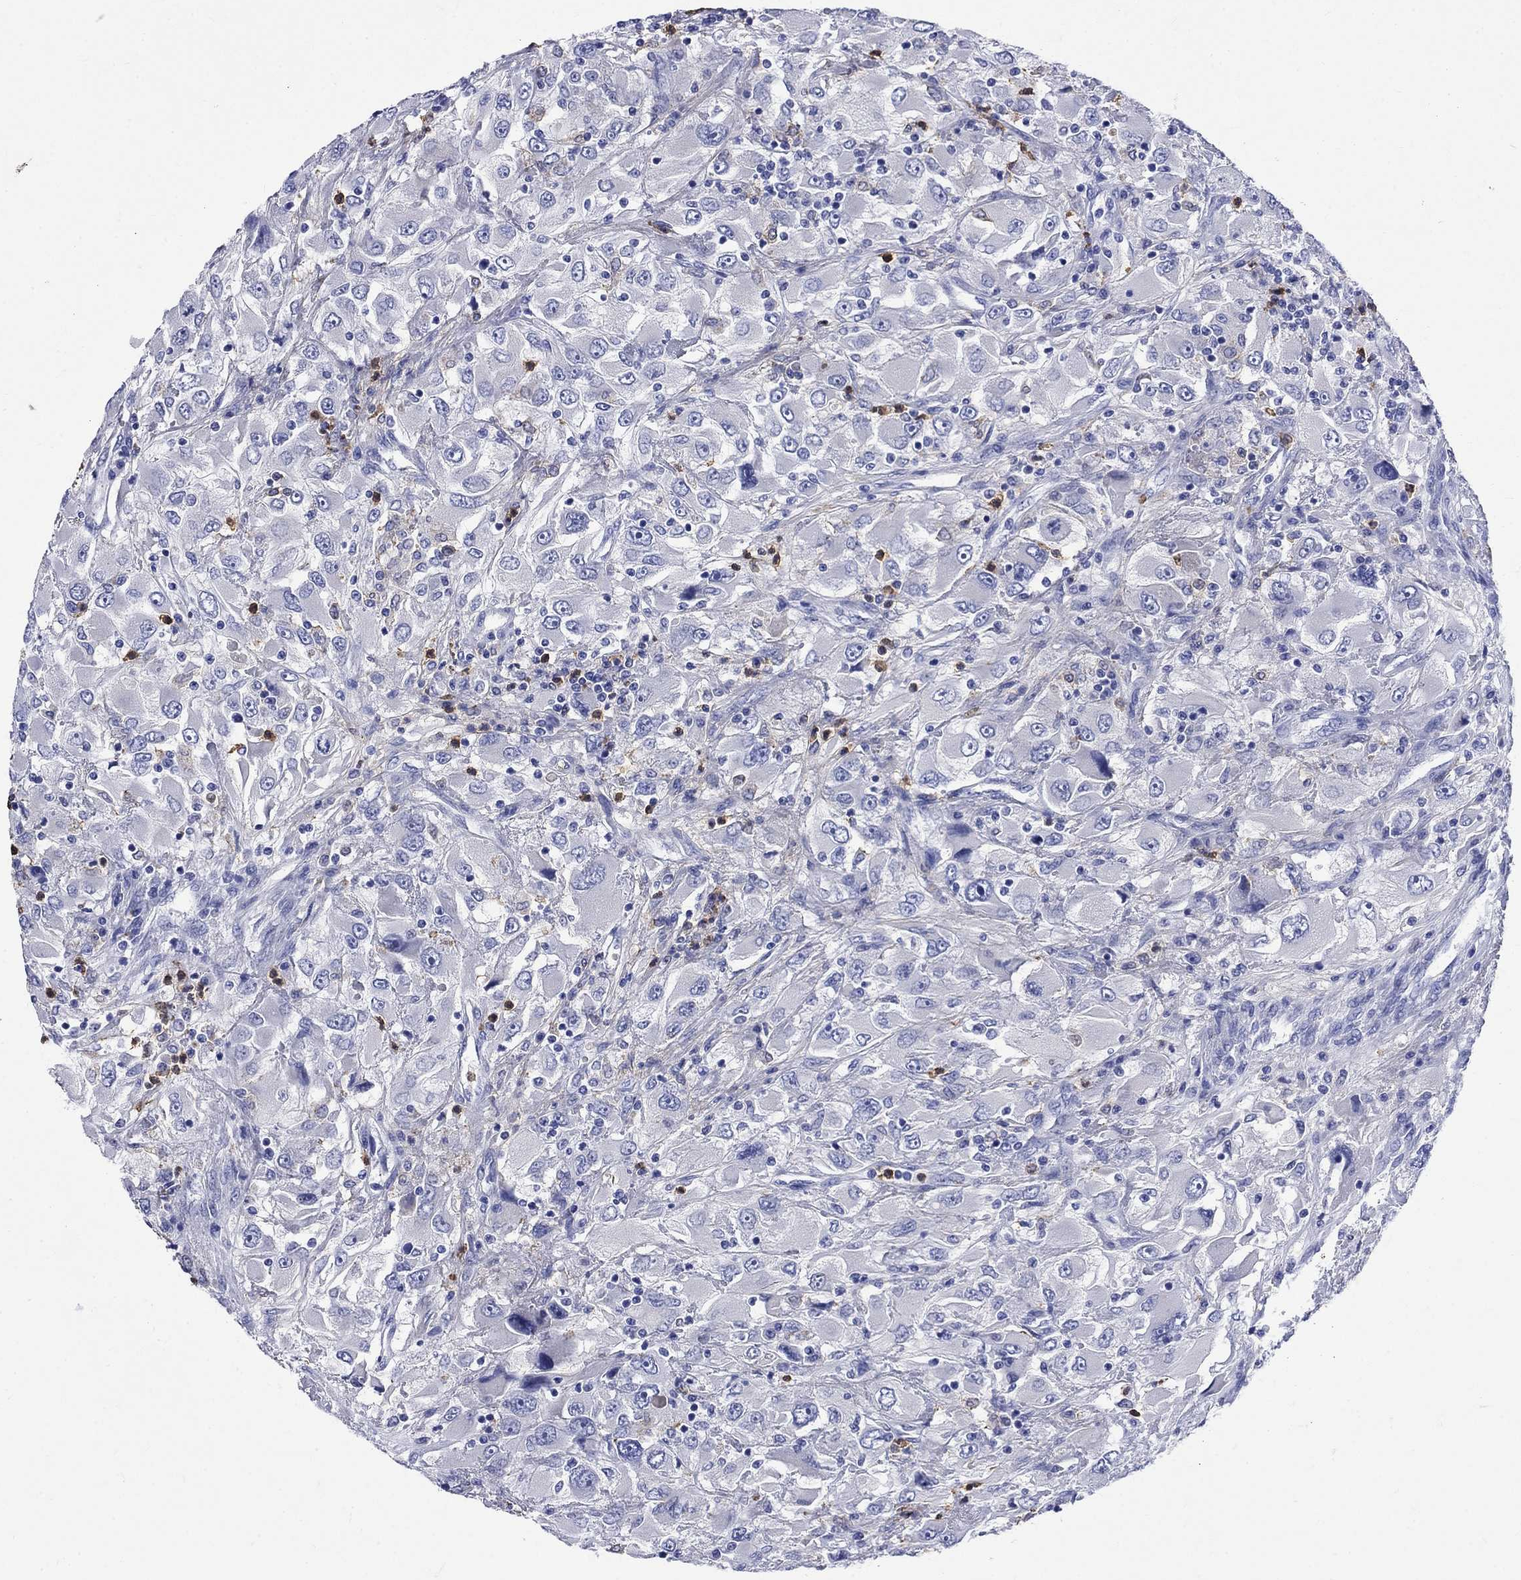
{"staining": {"intensity": "negative", "quantity": "none", "location": "none"}, "tissue": "renal cancer", "cell_type": "Tumor cells", "image_type": "cancer", "snomed": [{"axis": "morphology", "description": "Adenocarcinoma, NOS"}, {"axis": "topography", "description": "Kidney"}], "caption": "A micrograph of renal cancer stained for a protein shows no brown staining in tumor cells.", "gene": "TFR2", "patient": {"sex": "female", "age": 52}}